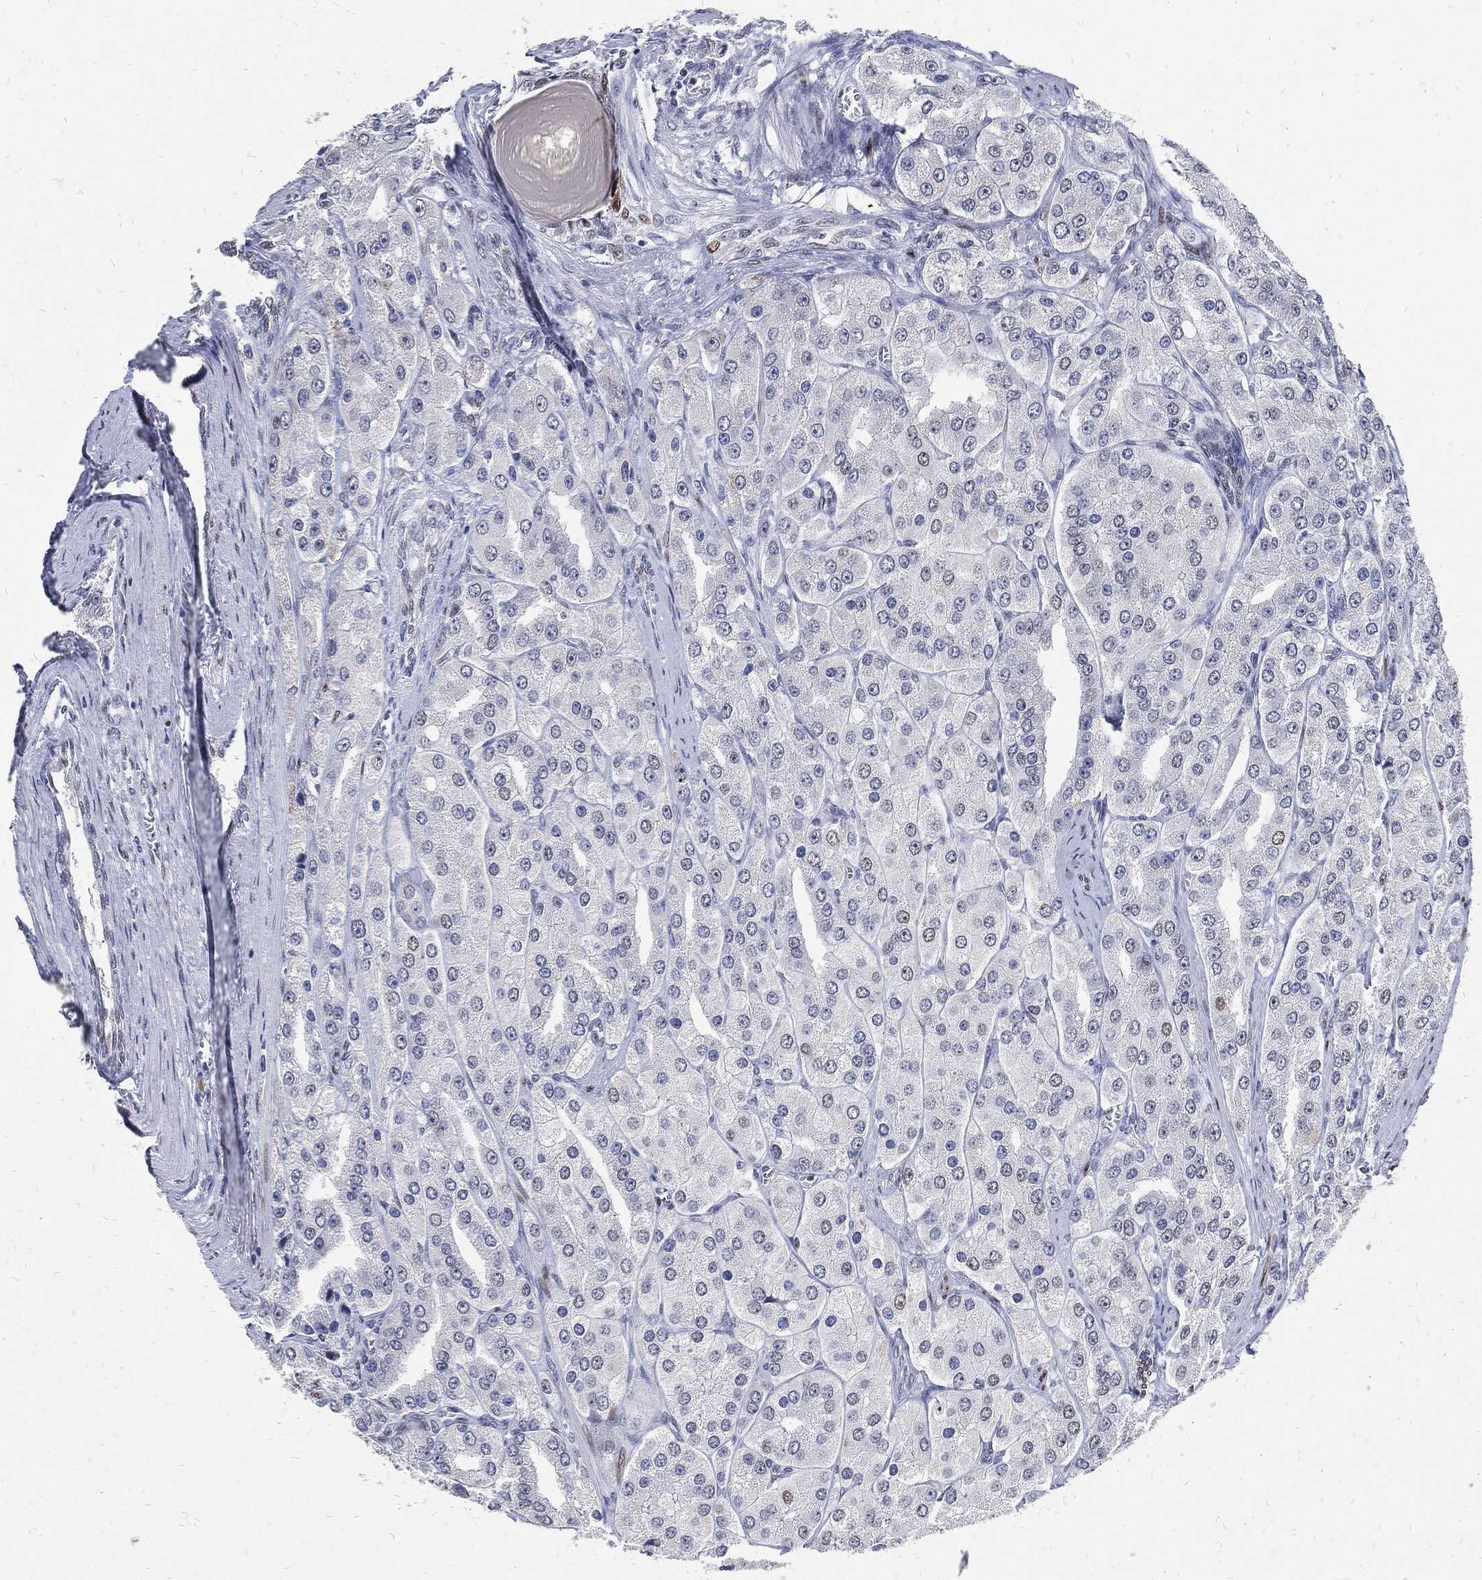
{"staining": {"intensity": "negative", "quantity": "none", "location": "none"}, "tissue": "prostate cancer", "cell_type": "Tumor cells", "image_type": "cancer", "snomed": [{"axis": "morphology", "description": "Adenocarcinoma, Low grade"}, {"axis": "topography", "description": "Prostate"}], "caption": "IHC micrograph of human prostate cancer (low-grade adenocarcinoma) stained for a protein (brown), which reveals no staining in tumor cells. (Brightfield microscopy of DAB immunohistochemistry (IHC) at high magnification).", "gene": "JUN", "patient": {"sex": "male", "age": 69}}